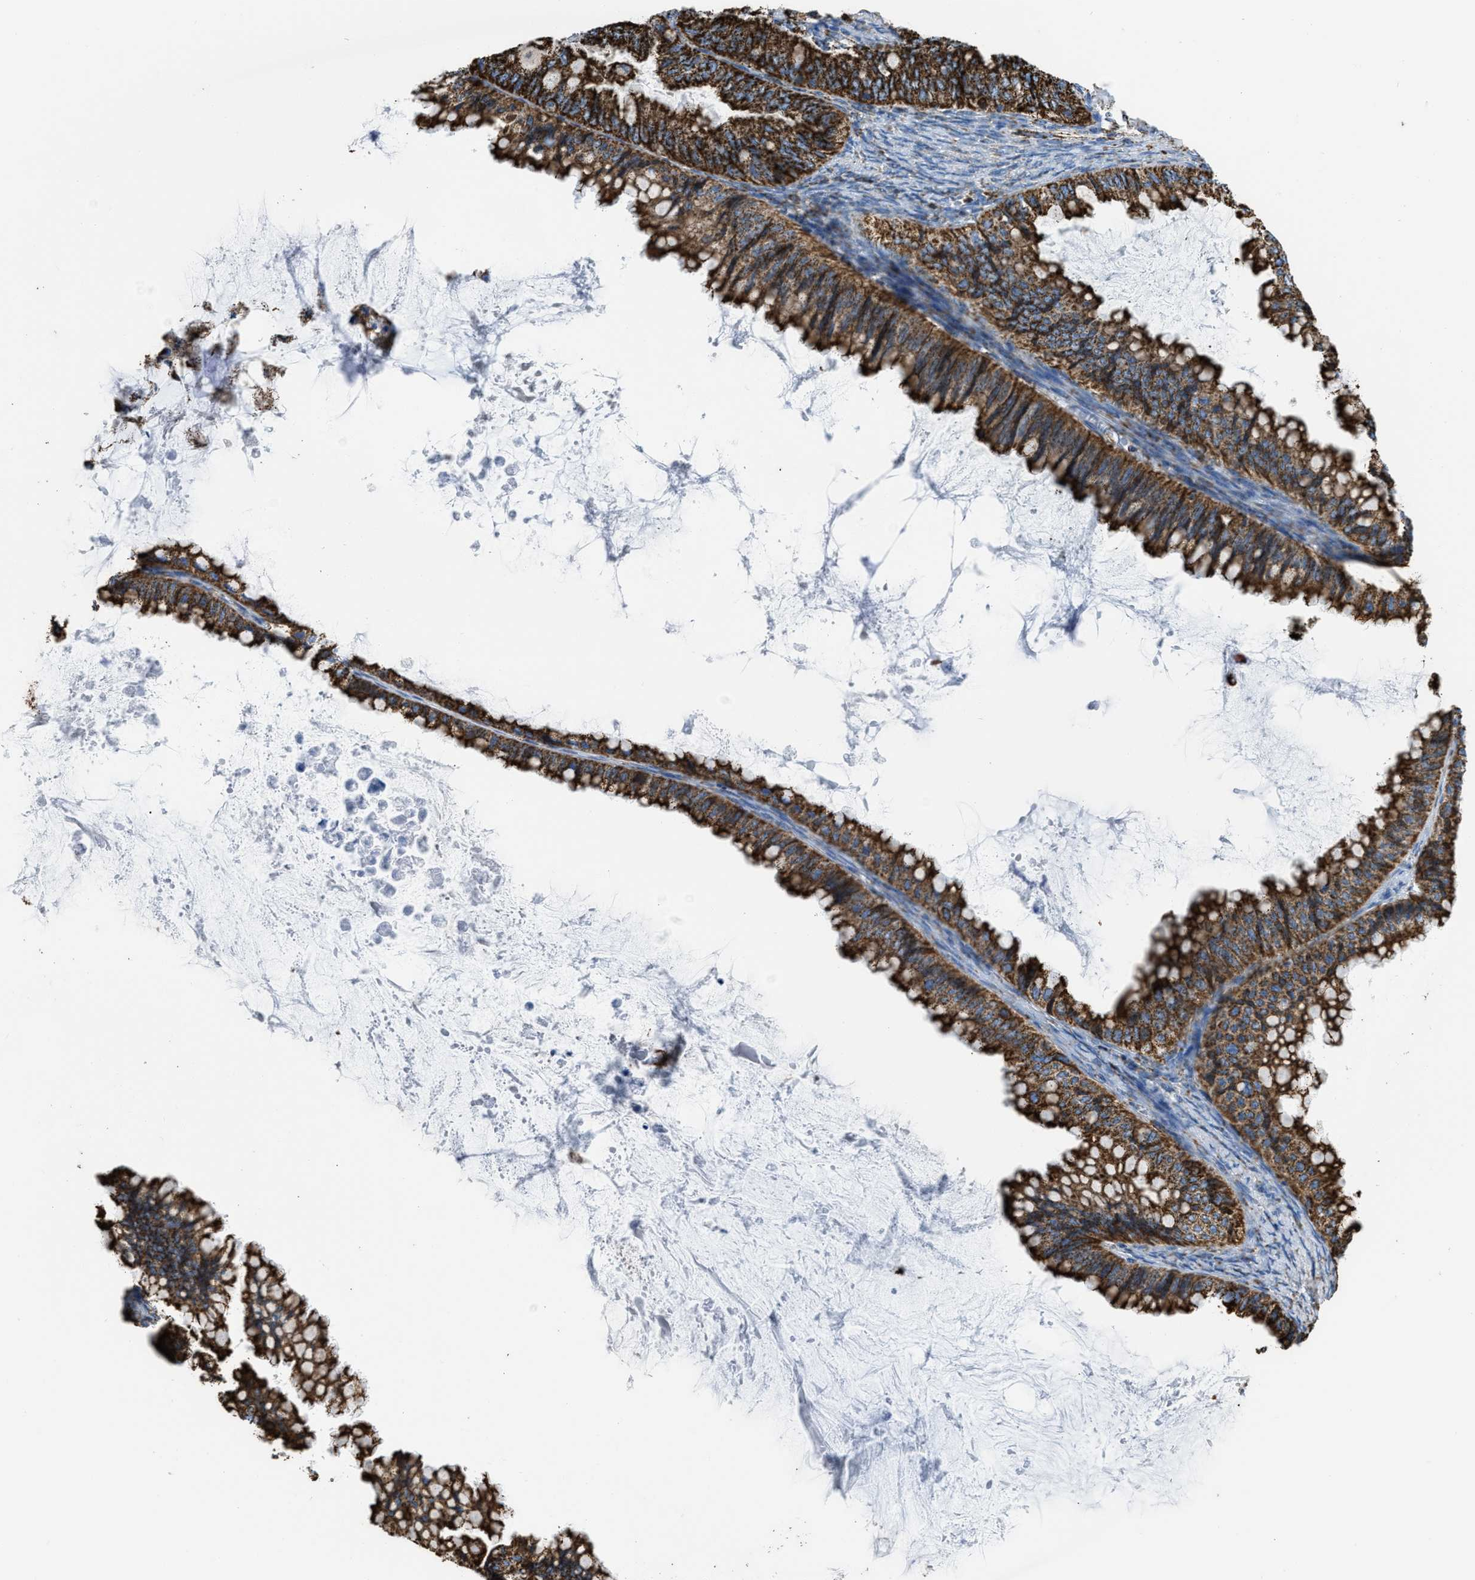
{"staining": {"intensity": "strong", "quantity": ">75%", "location": "cytoplasmic/membranous"}, "tissue": "ovarian cancer", "cell_type": "Tumor cells", "image_type": "cancer", "snomed": [{"axis": "morphology", "description": "Cystadenocarcinoma, mucinous, NOS"}, {"axis": "topography", "description": "Ovary"}], "caption": "Immunohistochemical staining of human mucinous cystadenocarcinoma (ovarian) displays high levels of strong cytoplasmic/membranous protein positivity in approximately >75% of tumor cells.", "gene": "ETFB", "patient": {"sex": "female", "age": 80}}